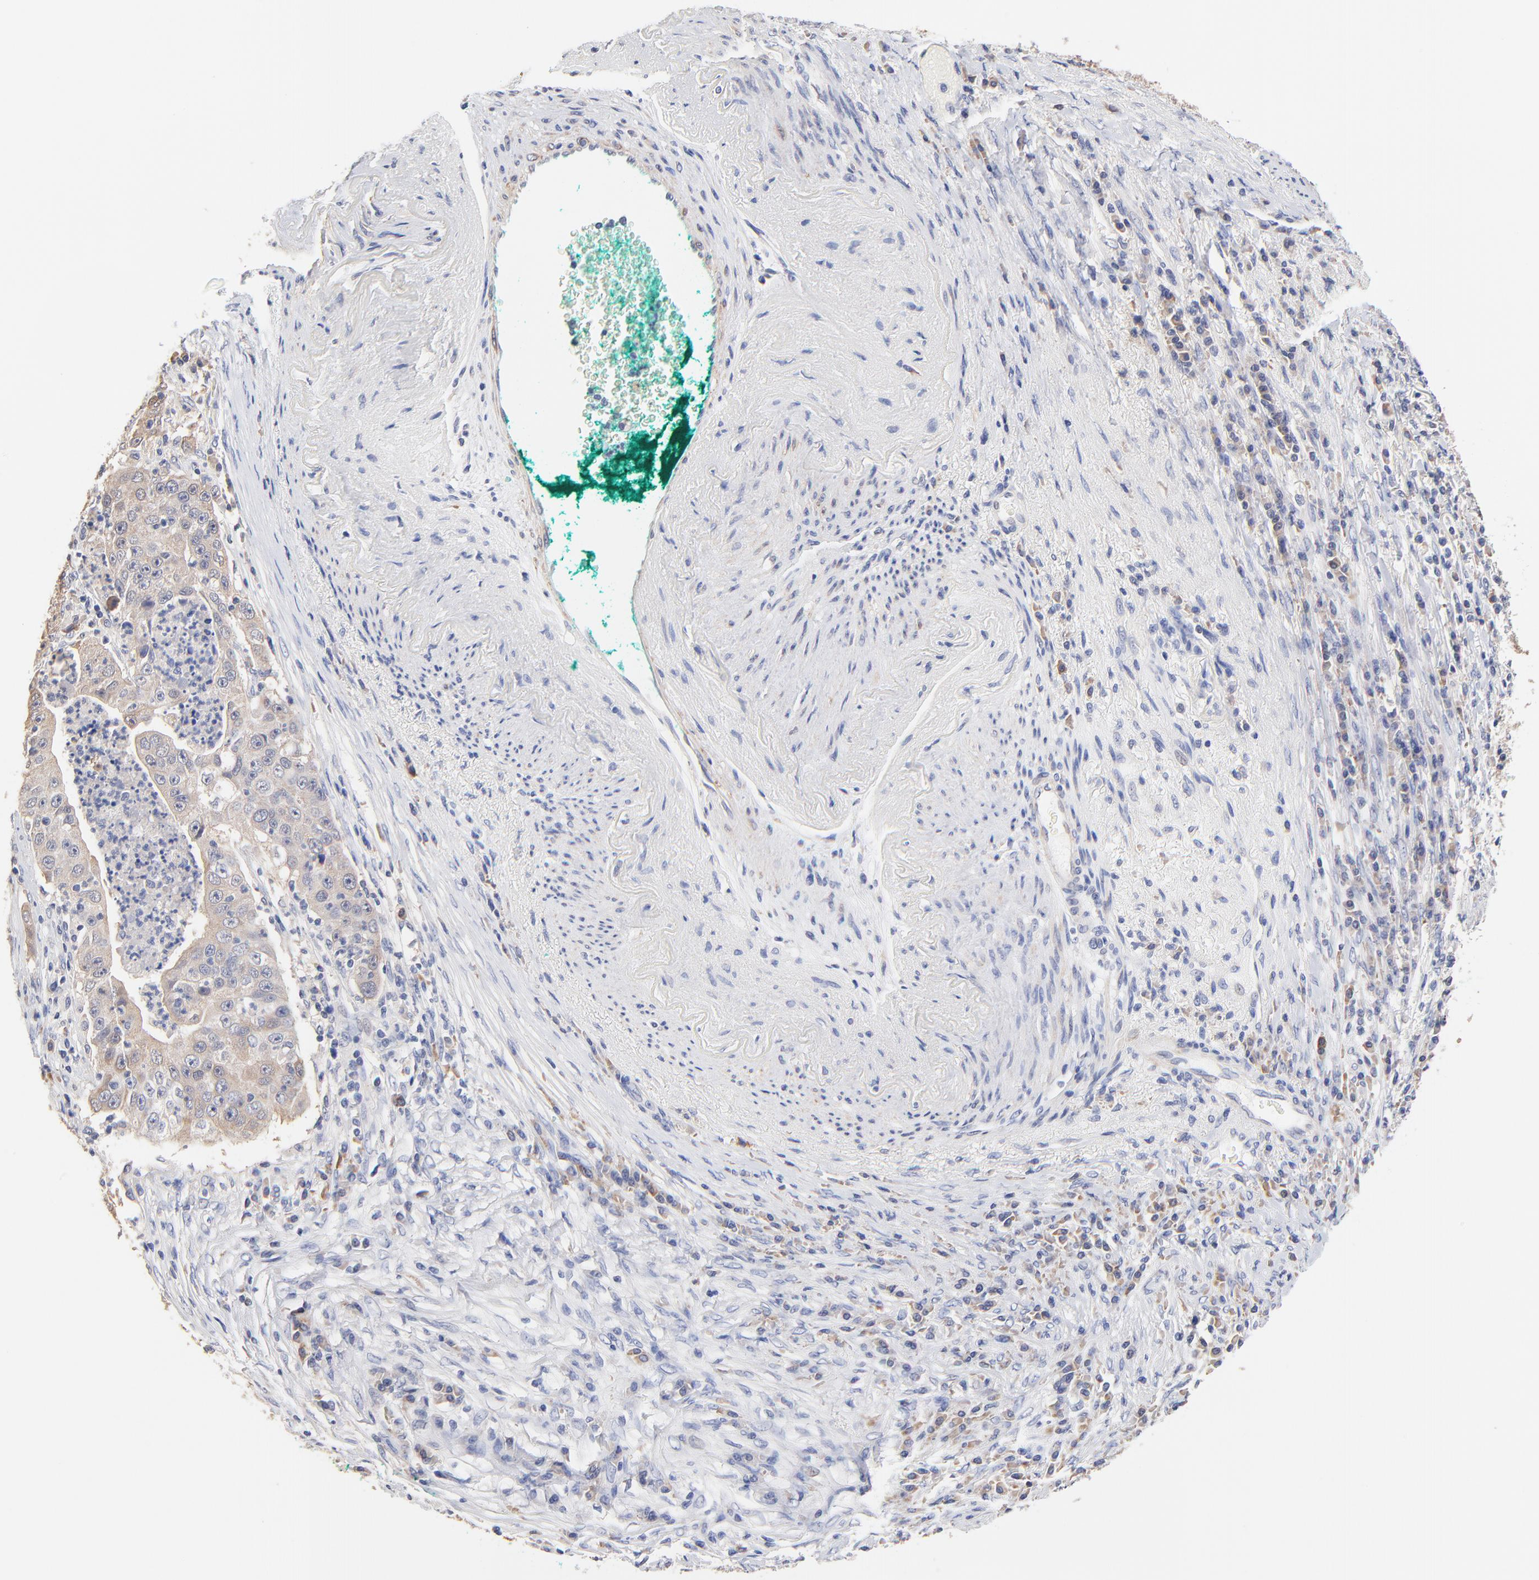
{"staining": {"intensity": "weak", "quantity": "25%-75%", "location": "cytoplasmic/membranous"}, "tissue": "lung cancer", "cell_type": "Tumor cells", "image_type": "cancer", "snomed": [{"axis": "morphology", "description": "Squamous cell carcinoma, NOS"}, {"axis": "topography", "description": "Lung"}], "caption": "This image demonstrates squamous cell carcinoma (lung) stained with IHC to label a protein in brown. The cytoplasmic/membranous of tumor cells show weak positivity for the protein. Nuclei are counter-stained blue.", "gene": "TWNK", "patient": {"sex": "male", "age": 64}}